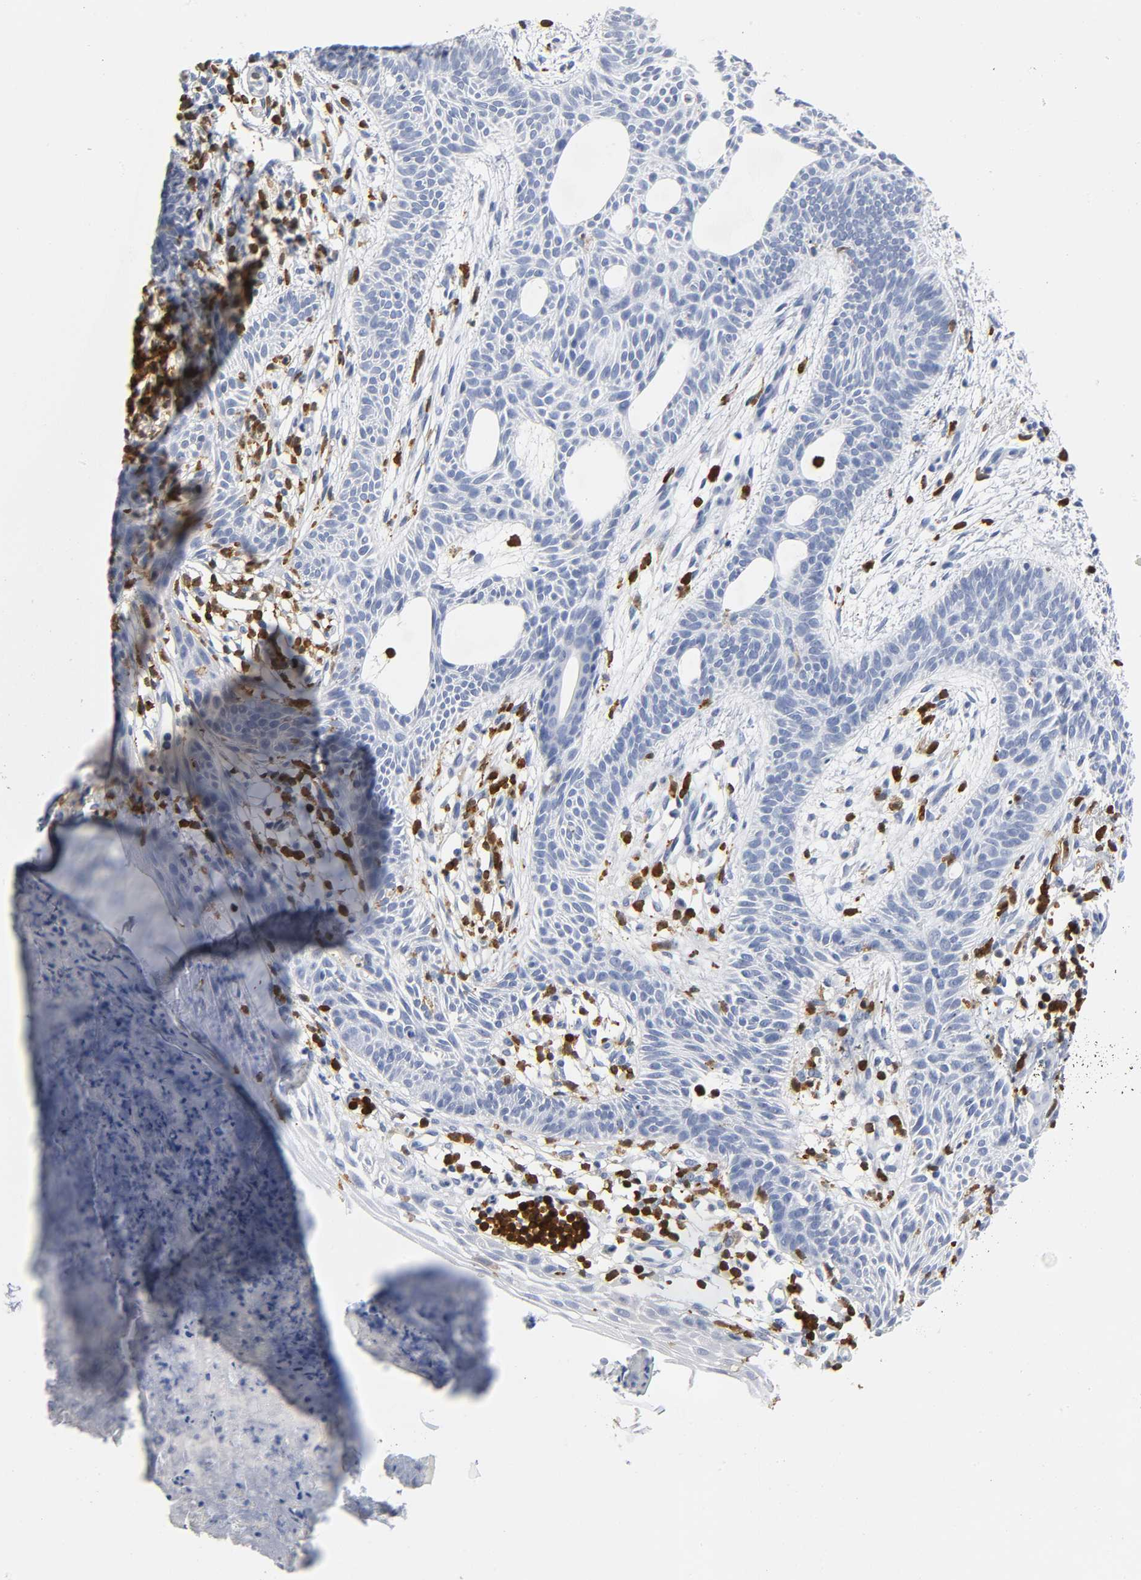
{"staining": {"intensity": "negative", "quantity": "none", "location": "none"}, "tissue": "skin cancer", "cell_type": "Tumor cells", "image_type": "cancer", "snomed": [{"axis": "morphology", "description": "Normal tissue, NOS"}, {"axis": "morphology", "description": "Basal cell carcinoma"}, {"axis": "topography", "description": "Skin"}], "caption": "Tumor cells are negative for brown protein staining in skin basal cell carcinoma. (Stains: DAB (3,3'-diaminobenzidine) immunohistochemistry with hematoxylin counter stain, Microscopy: brightfield microscopy at high magnification).", "gene": "DOK2", "patient": {"sex": "female", "age": 69}}